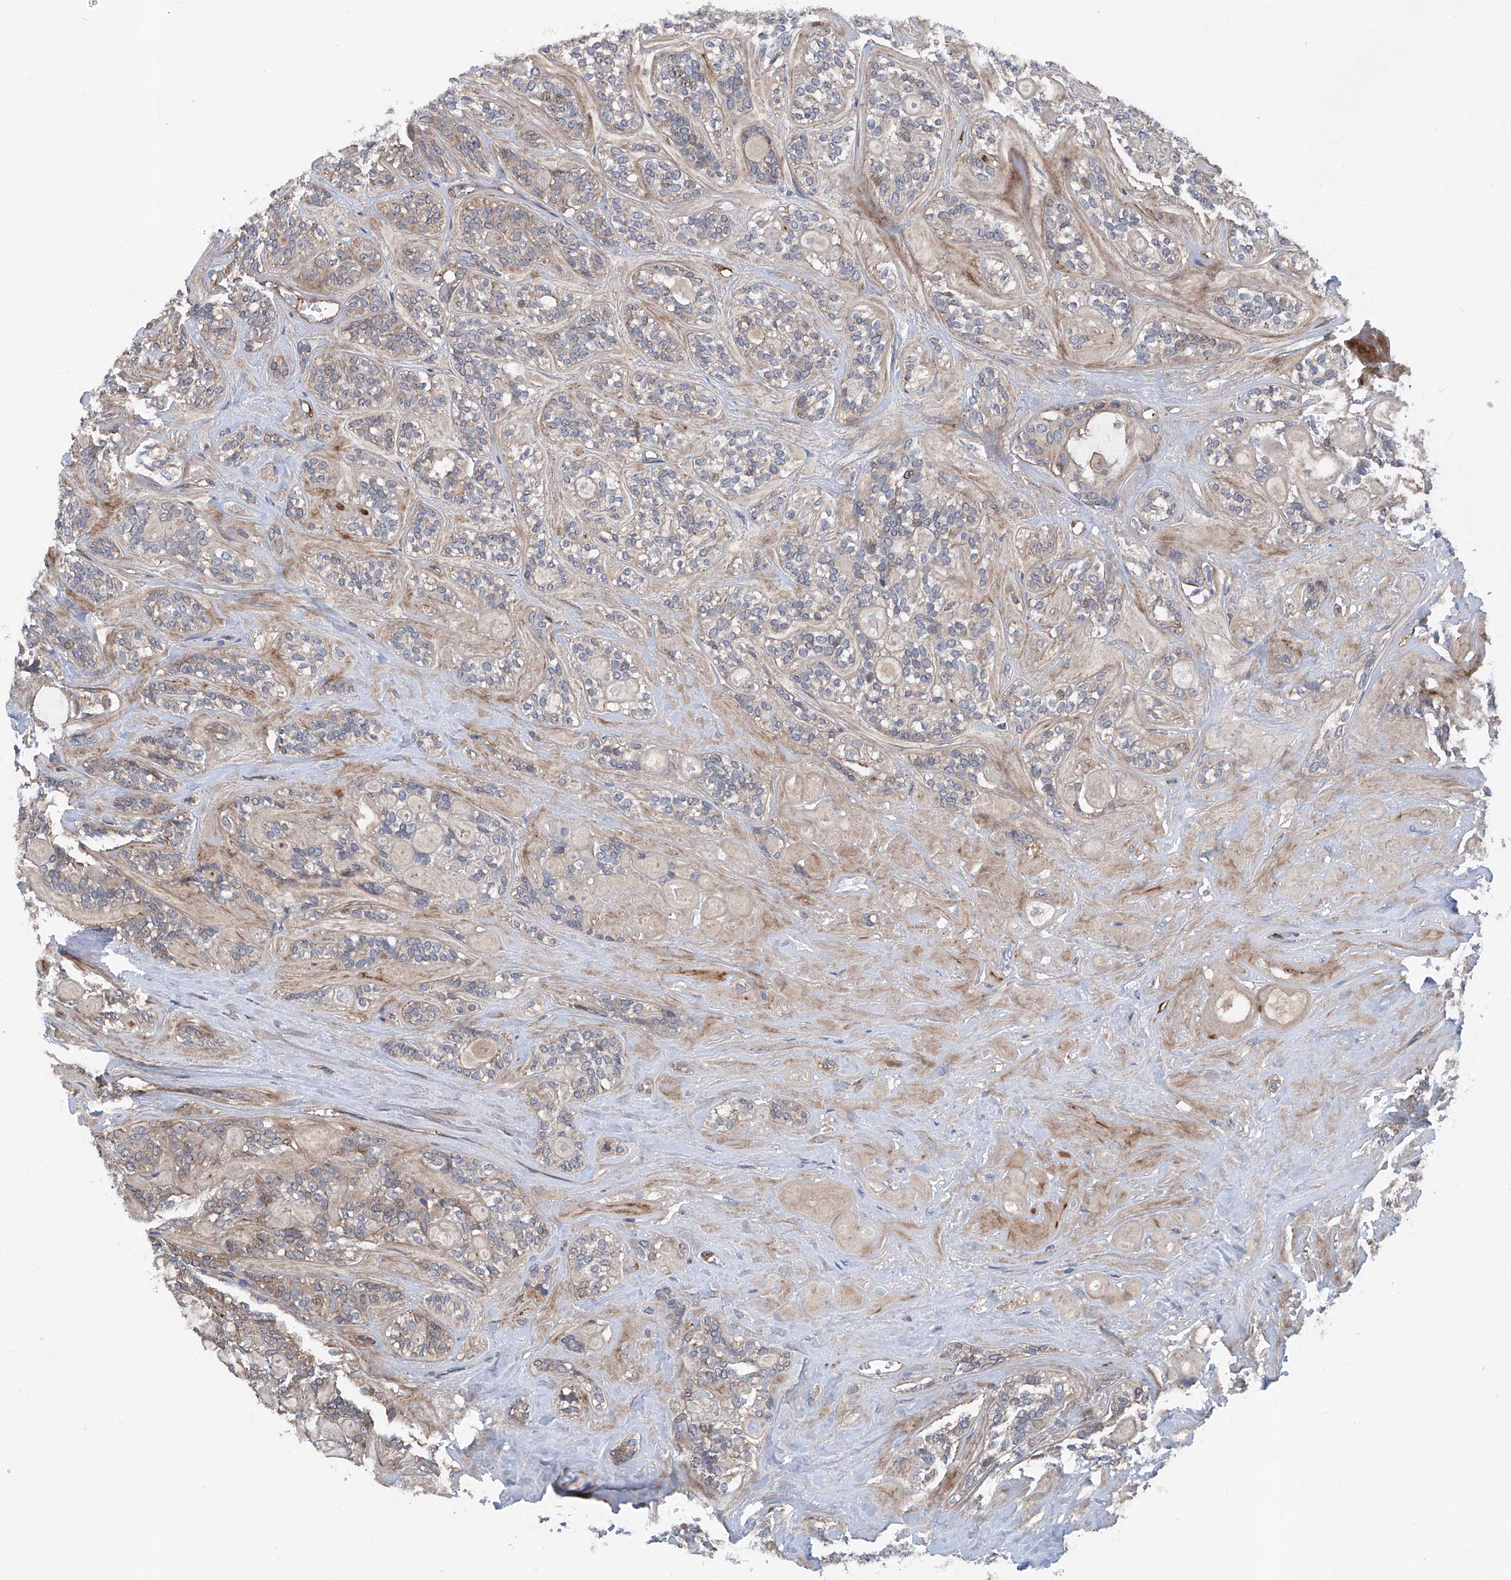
{"staining": {"intensity": "negative", "quantity": "none", "location": "none"}, "tissue": "head and neck cancer", "cell_type": "Tumor cells", "image_type": "cancer", "snomed": [{"axis": "morphology", "description": "Adenocarcinoma, NOS"}, {"axis": "topography", "description": "Head-Neck"}], "caption": "A photomicrograph of human head and neck cancer (adenocarcinoma) is negative for staining in tumor cells.", "gene": "NT5C3A", "patient": {"sex": "male", "age": 66}}